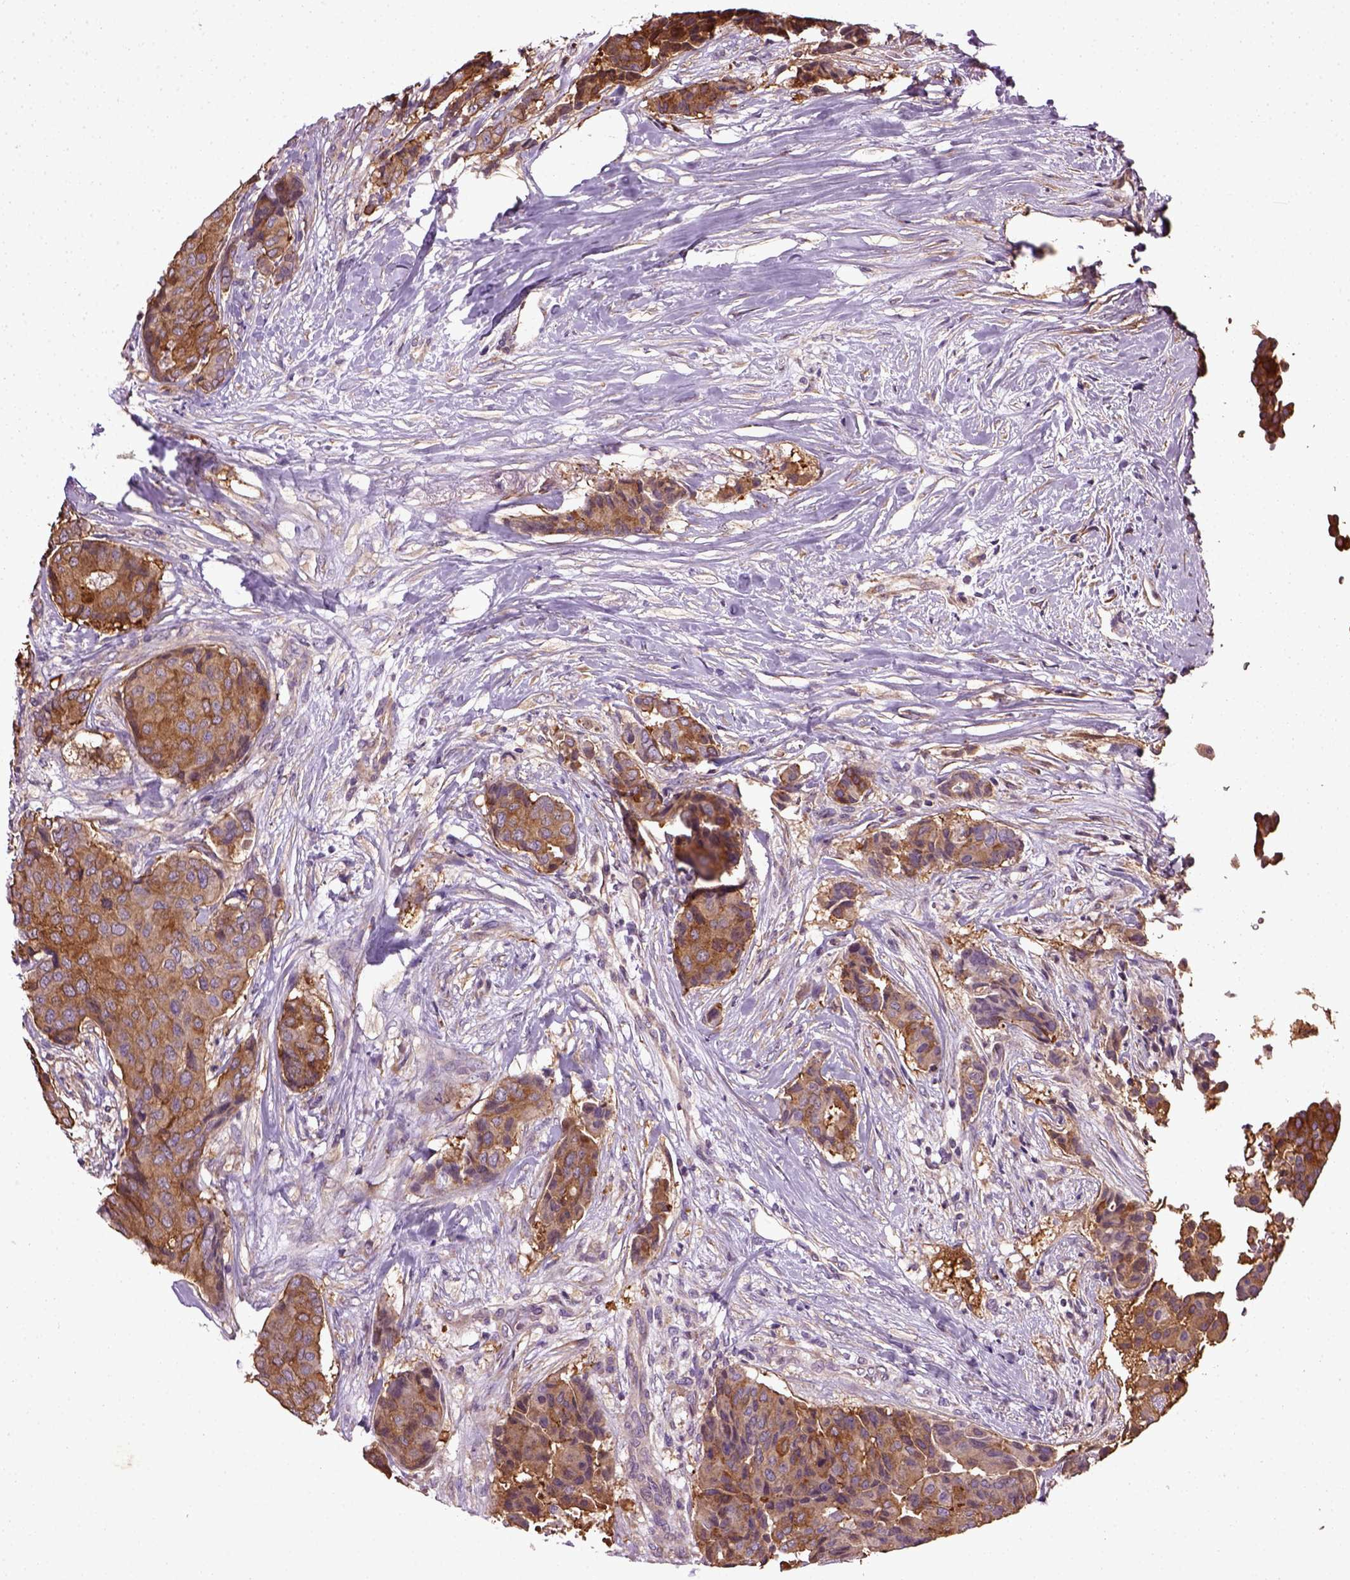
{"staining": {"intensity": "moderate", "quantity": ">75%", "location": "cytoplasmic/membranous"}, "tissue": "breast cancer", "cell_type": "Tumor cells", "image_type": "cancer", "snomed": [{"axis": "morphology", "description": "Duct carcinoma"}, {"axis": "topography", "description": "Breast"}], "caption": "A histopathology image of human intraductal carcinoma (breast) stained for a protein demonstrates moderate cytoplasmic/membranous brown staining in tumor cells. (DAB (3,3'-diaminobenzidine) IHC with brightfield microscopy, high magnification).", "gene": "TPRG1", "patient": {"sex": "female", "age": 75}}